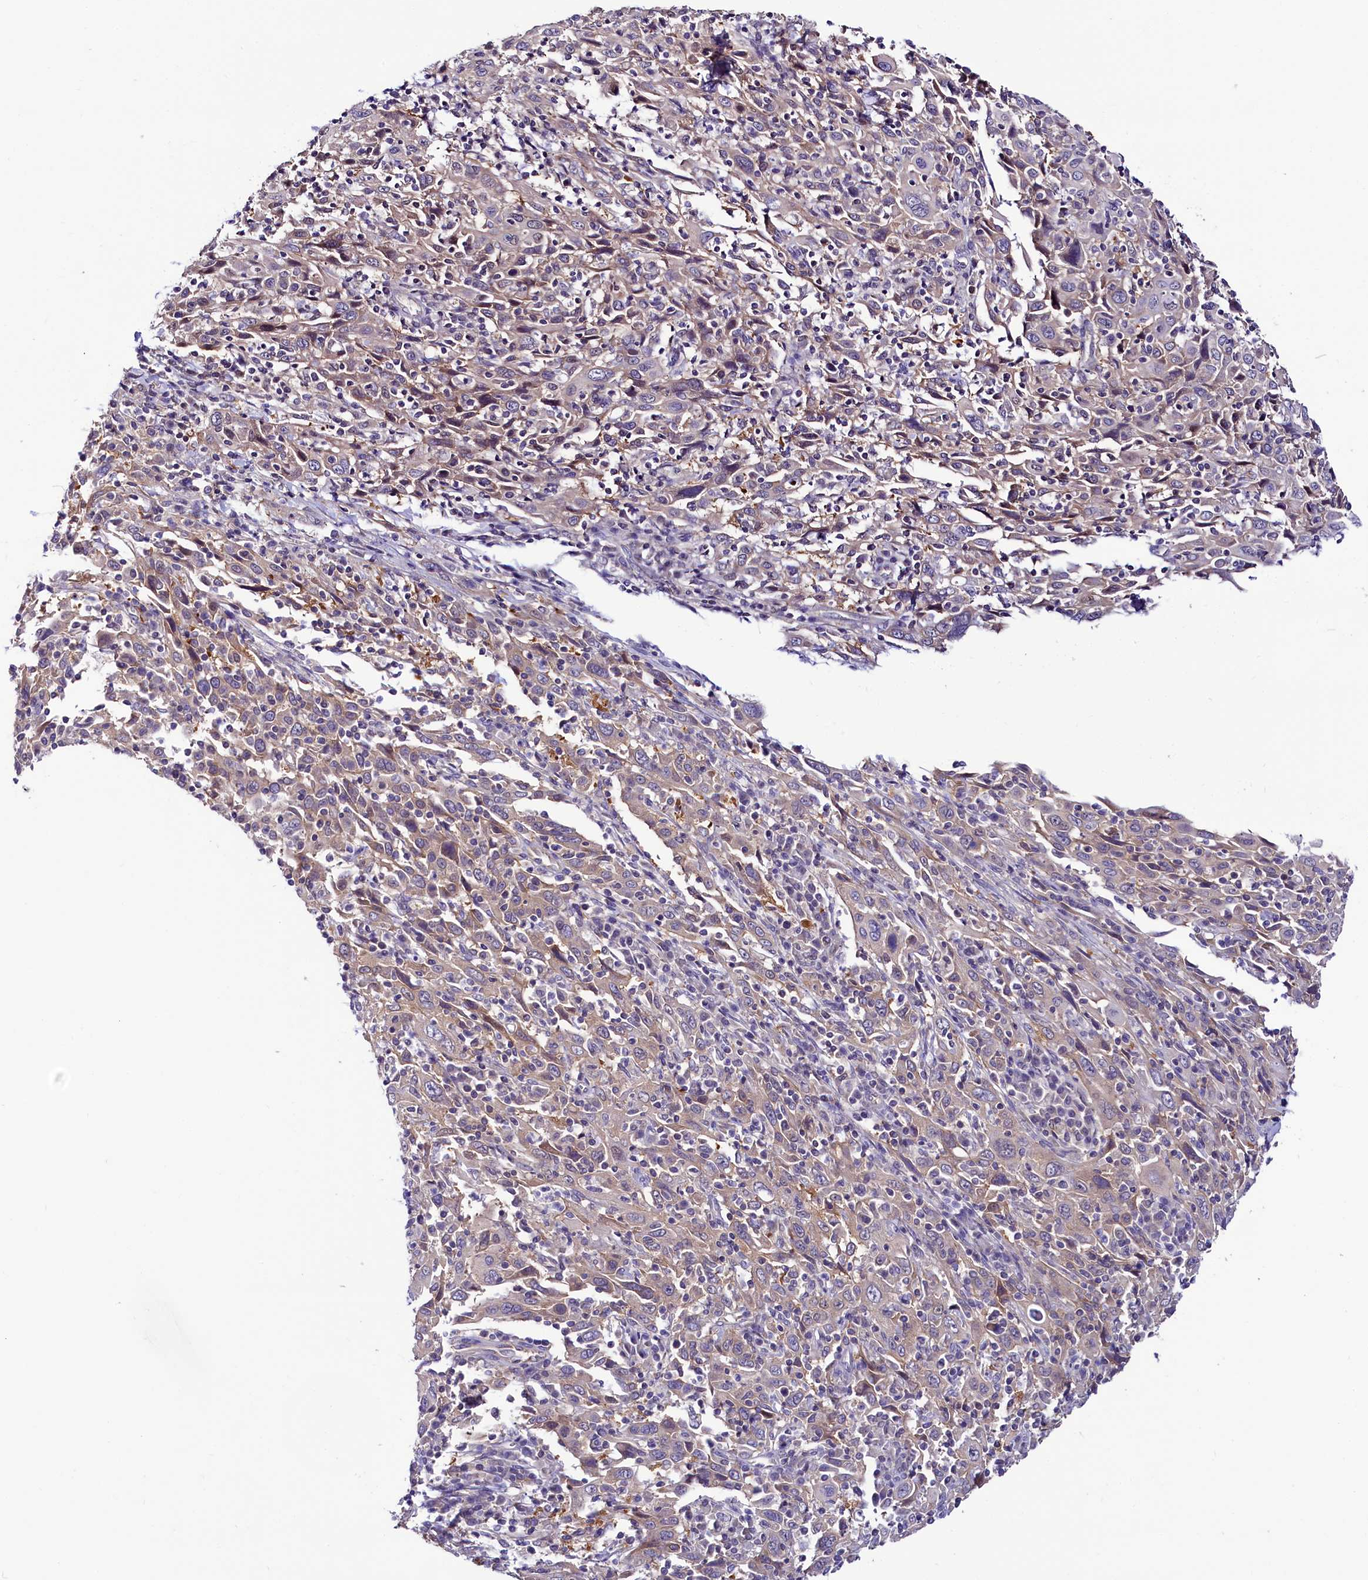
{"staining": {"intensity": "negative", "quantity": "none", "location": "none"}, "tissue": "cervical cancer", "cell_type": "Tumor cells", "image_type": "cancer", "snomed": [{"axis": "morphology", "description": "Squamous cell carcinoma, NOS"}, {"axis": "topography", "description": "Cervix"}], "caption": "IHC histopathology image of cervical cancer (squamous cell carcinoma) stained for a protein (brown), which reveals no expression in tumor cells.", "gene": "ABHD5", "patient": {"sex": "female", "age": 46}}